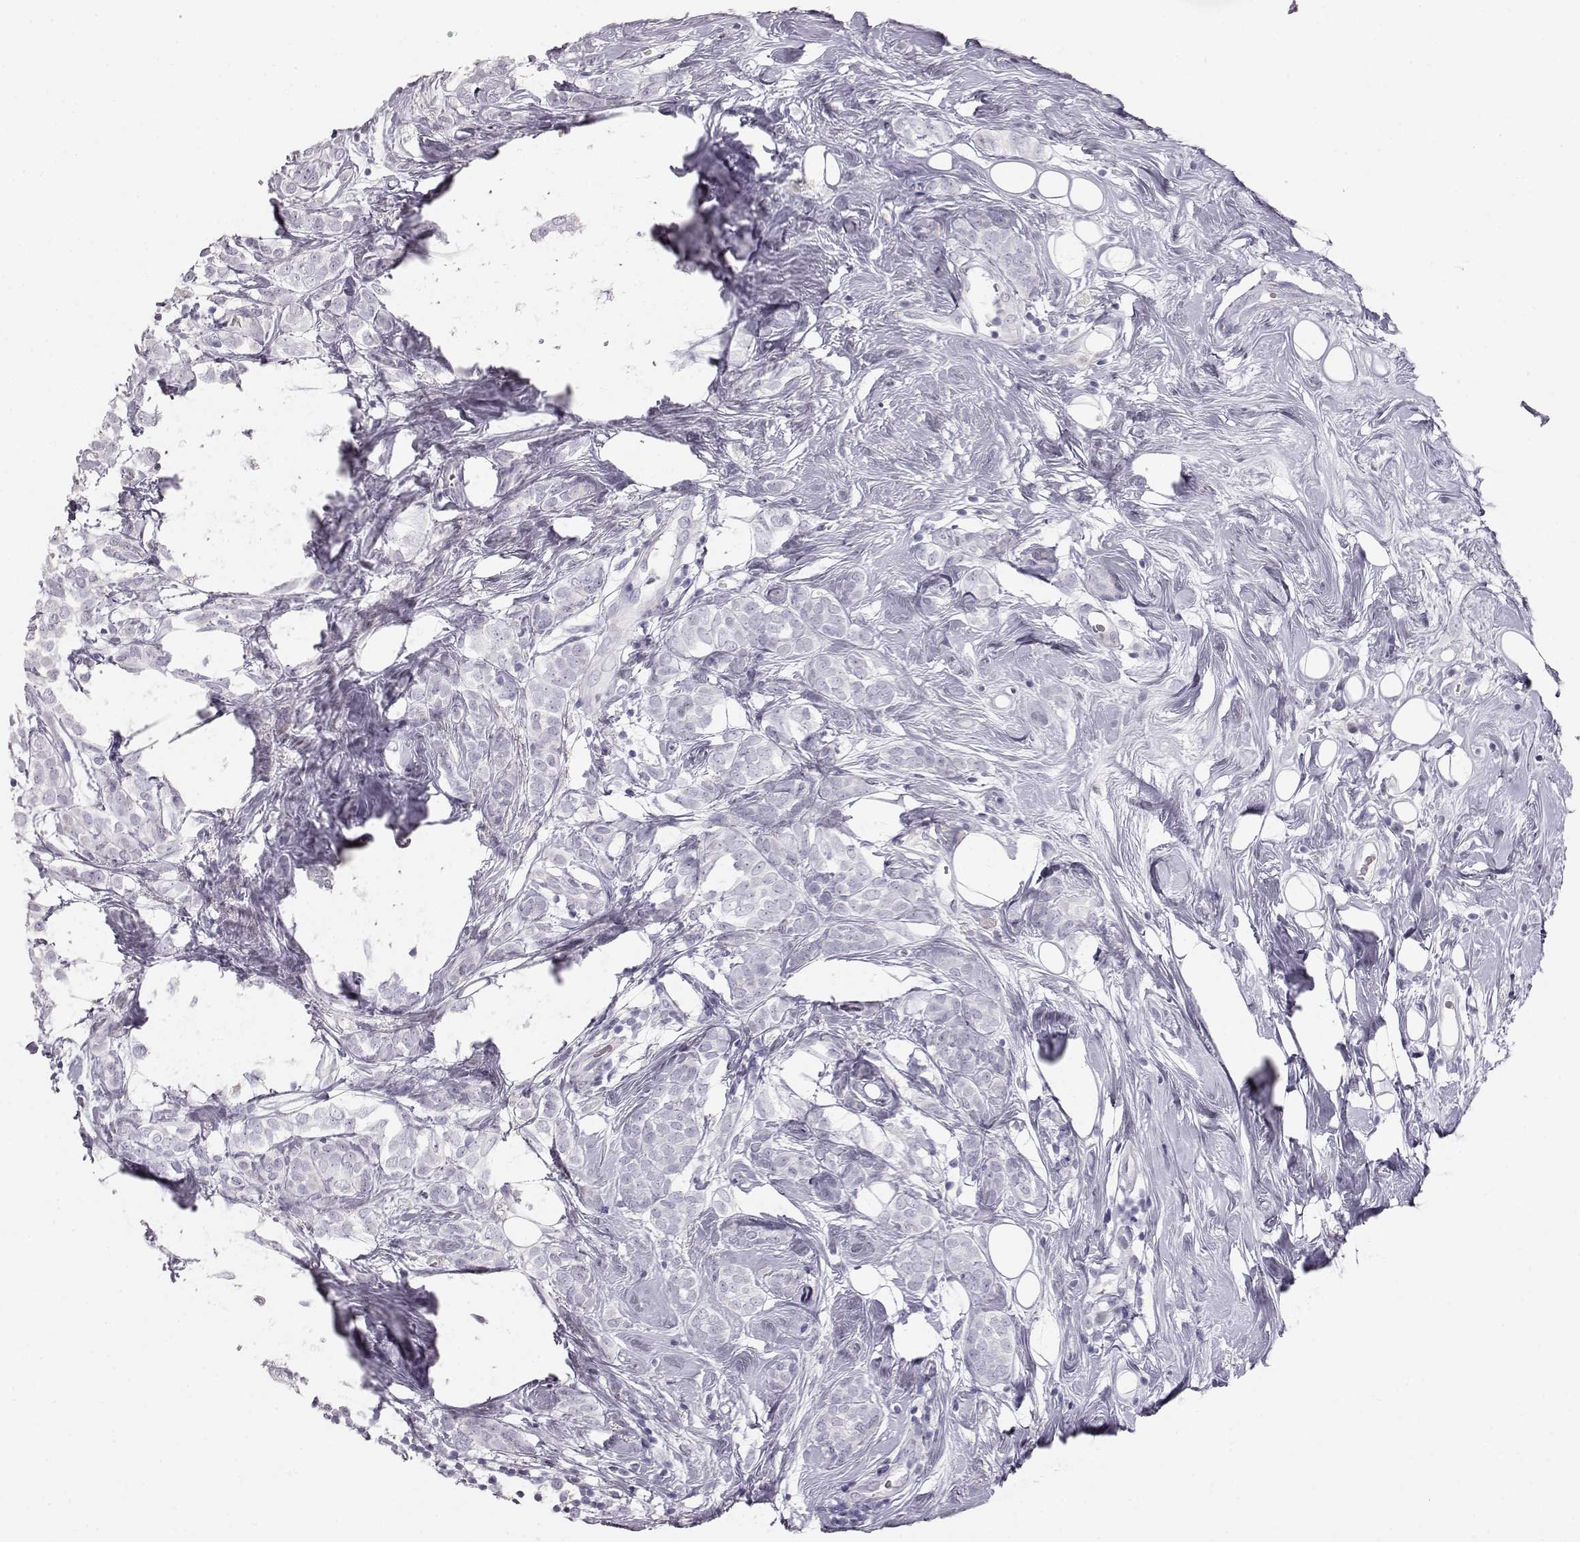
{"staining": {"intensity": "negative", "quantity": "none", "location": "none"}, "tissue": "breast cancer", "cell_type": "Tumor cells", "image_type": "cancer", "snomed": [{"axis": "morphology", "description": "Lobular carcinoma"}, {"axis": "topography", "description": "Breast"}], "caption": "DAB immunohistochemical staining of breast cancer exhibits no significant expression in tumor cells.", "gene": "KRT33A", "patient": {"sex": "female", "age": 49}}